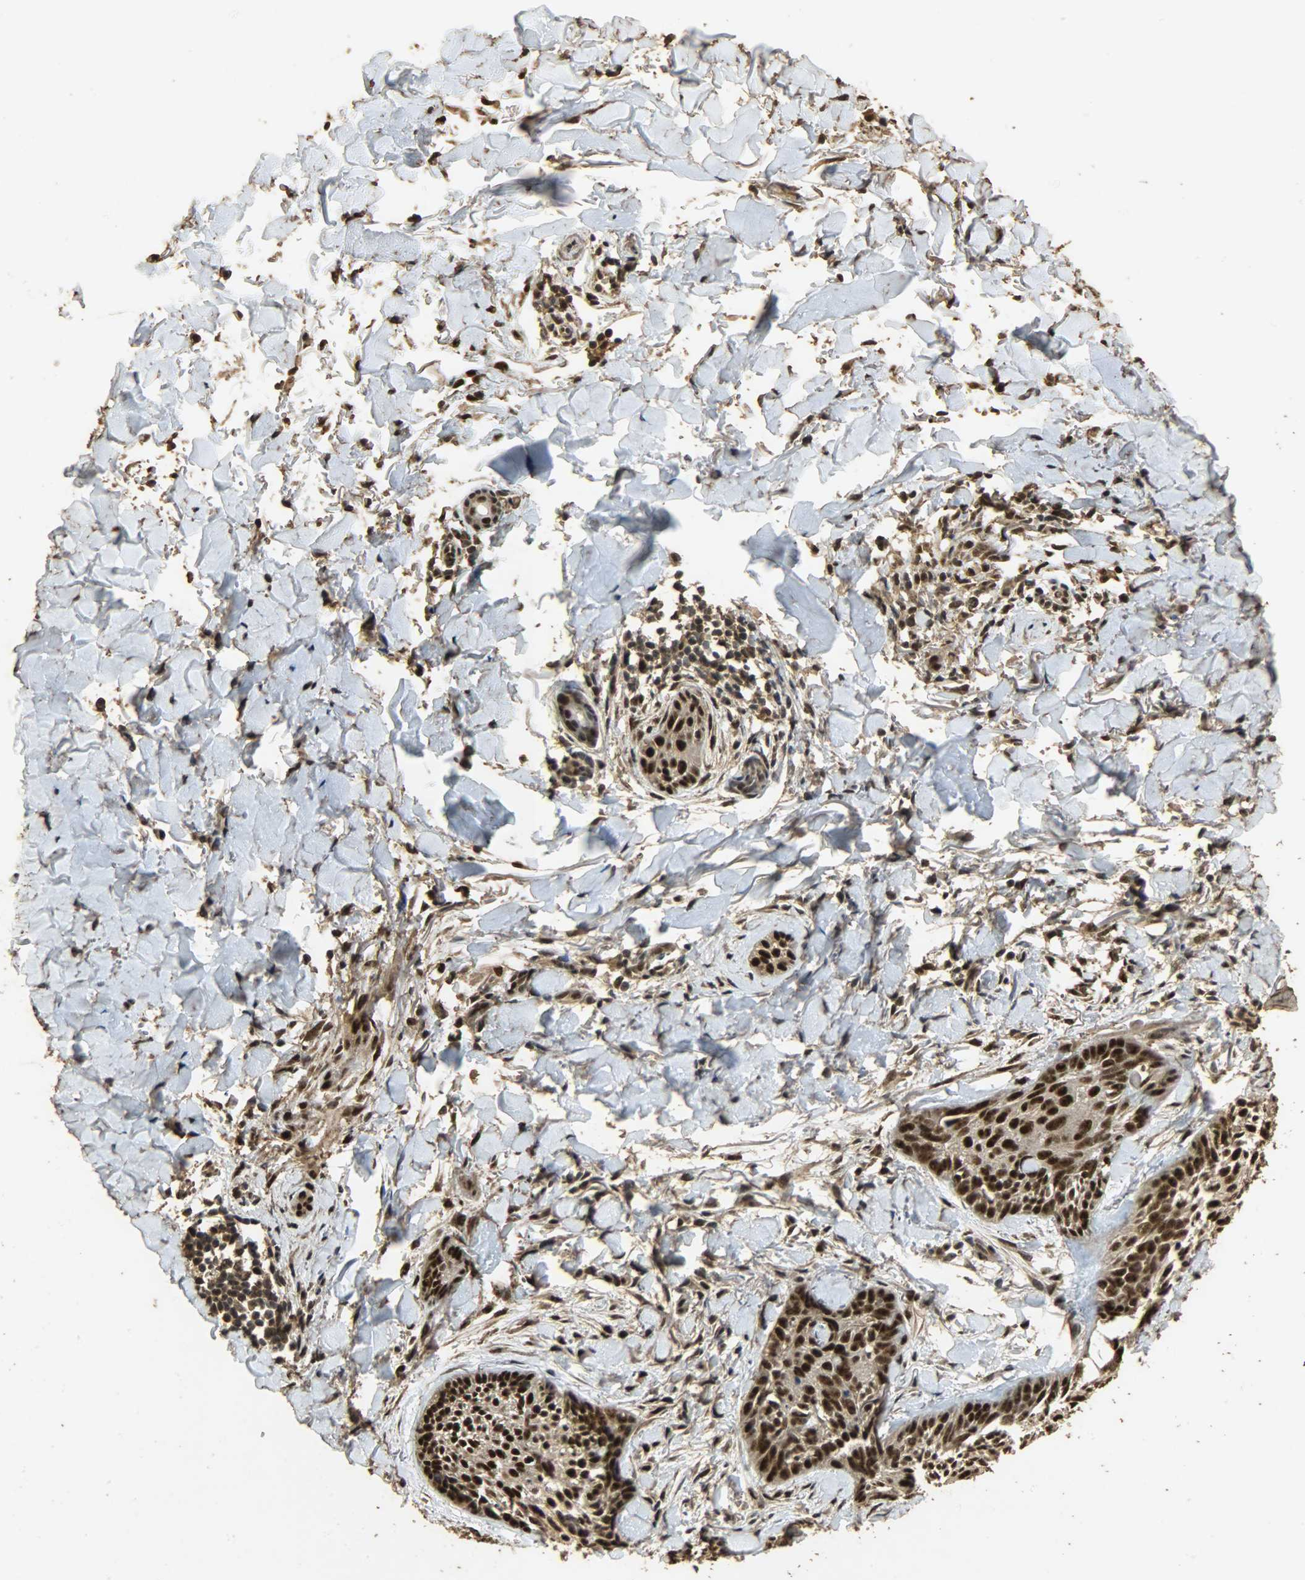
{"staining": {"intensity": "strong", "quantity": ">75%", "location": "cytoplasmic/membranous,nuclear"}, "tissue": "skin cancer", "cell_type": "Tumor cells", "image_type": "cancer", "snomed": [{"axis": "morphology", "description": "Normal tissue, NOS"}, {"axis": "morphology", "description": "Basal cell carcinoma"}, {"axis": "topography", "description": "Skin"}], "caption": "IHC micrograph of human skin cancer stained for a protein (brown), which displays high levels of strong cytoplasmic/membranous and nuclear expression in about >75% of tumor cells.", "gene": "CCNT2", "patient": {"sex": "male", "age": 71}}